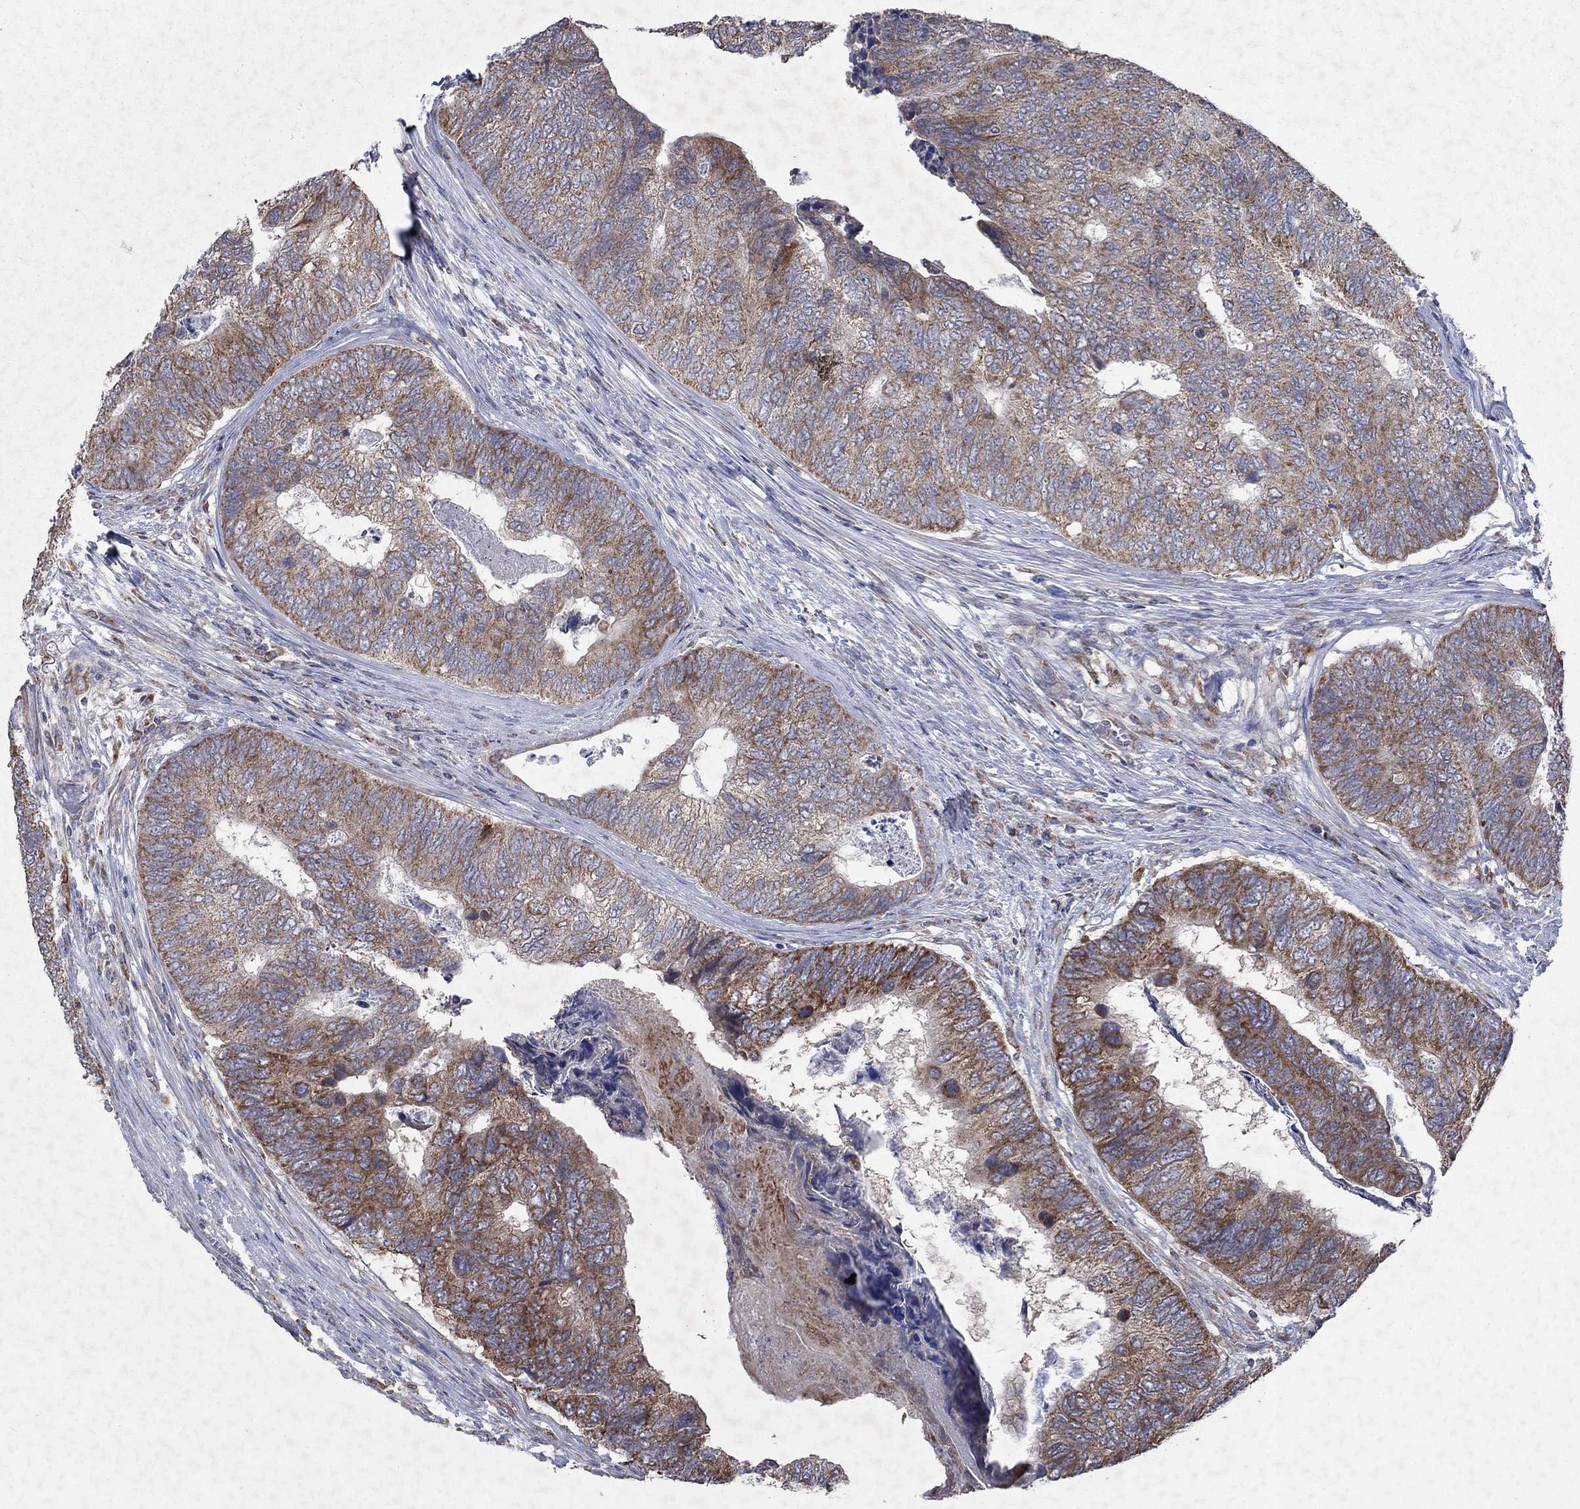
{"staining": {"intensity": "strong", "quantity": "<25%", "location": "cytoplasmic/membranous"}, "tissue": "colorectal cancer", "cell_type": "Tumor cells", "image_type": "cancer", "snomed": [{"axis": "morphology", "description": "Adenocarcinoma, NOS"}, {"axis": "topography", "description": "Colon"}], "caption": "Human adenocarcinoma (colorectal) stained with a brown dye exhibits strong cytoplasmic/membranous positive staining in approximately <25% of tumor cells.", "gene": "NCEH1", "patient": {"sex": "female", "age": 67}}